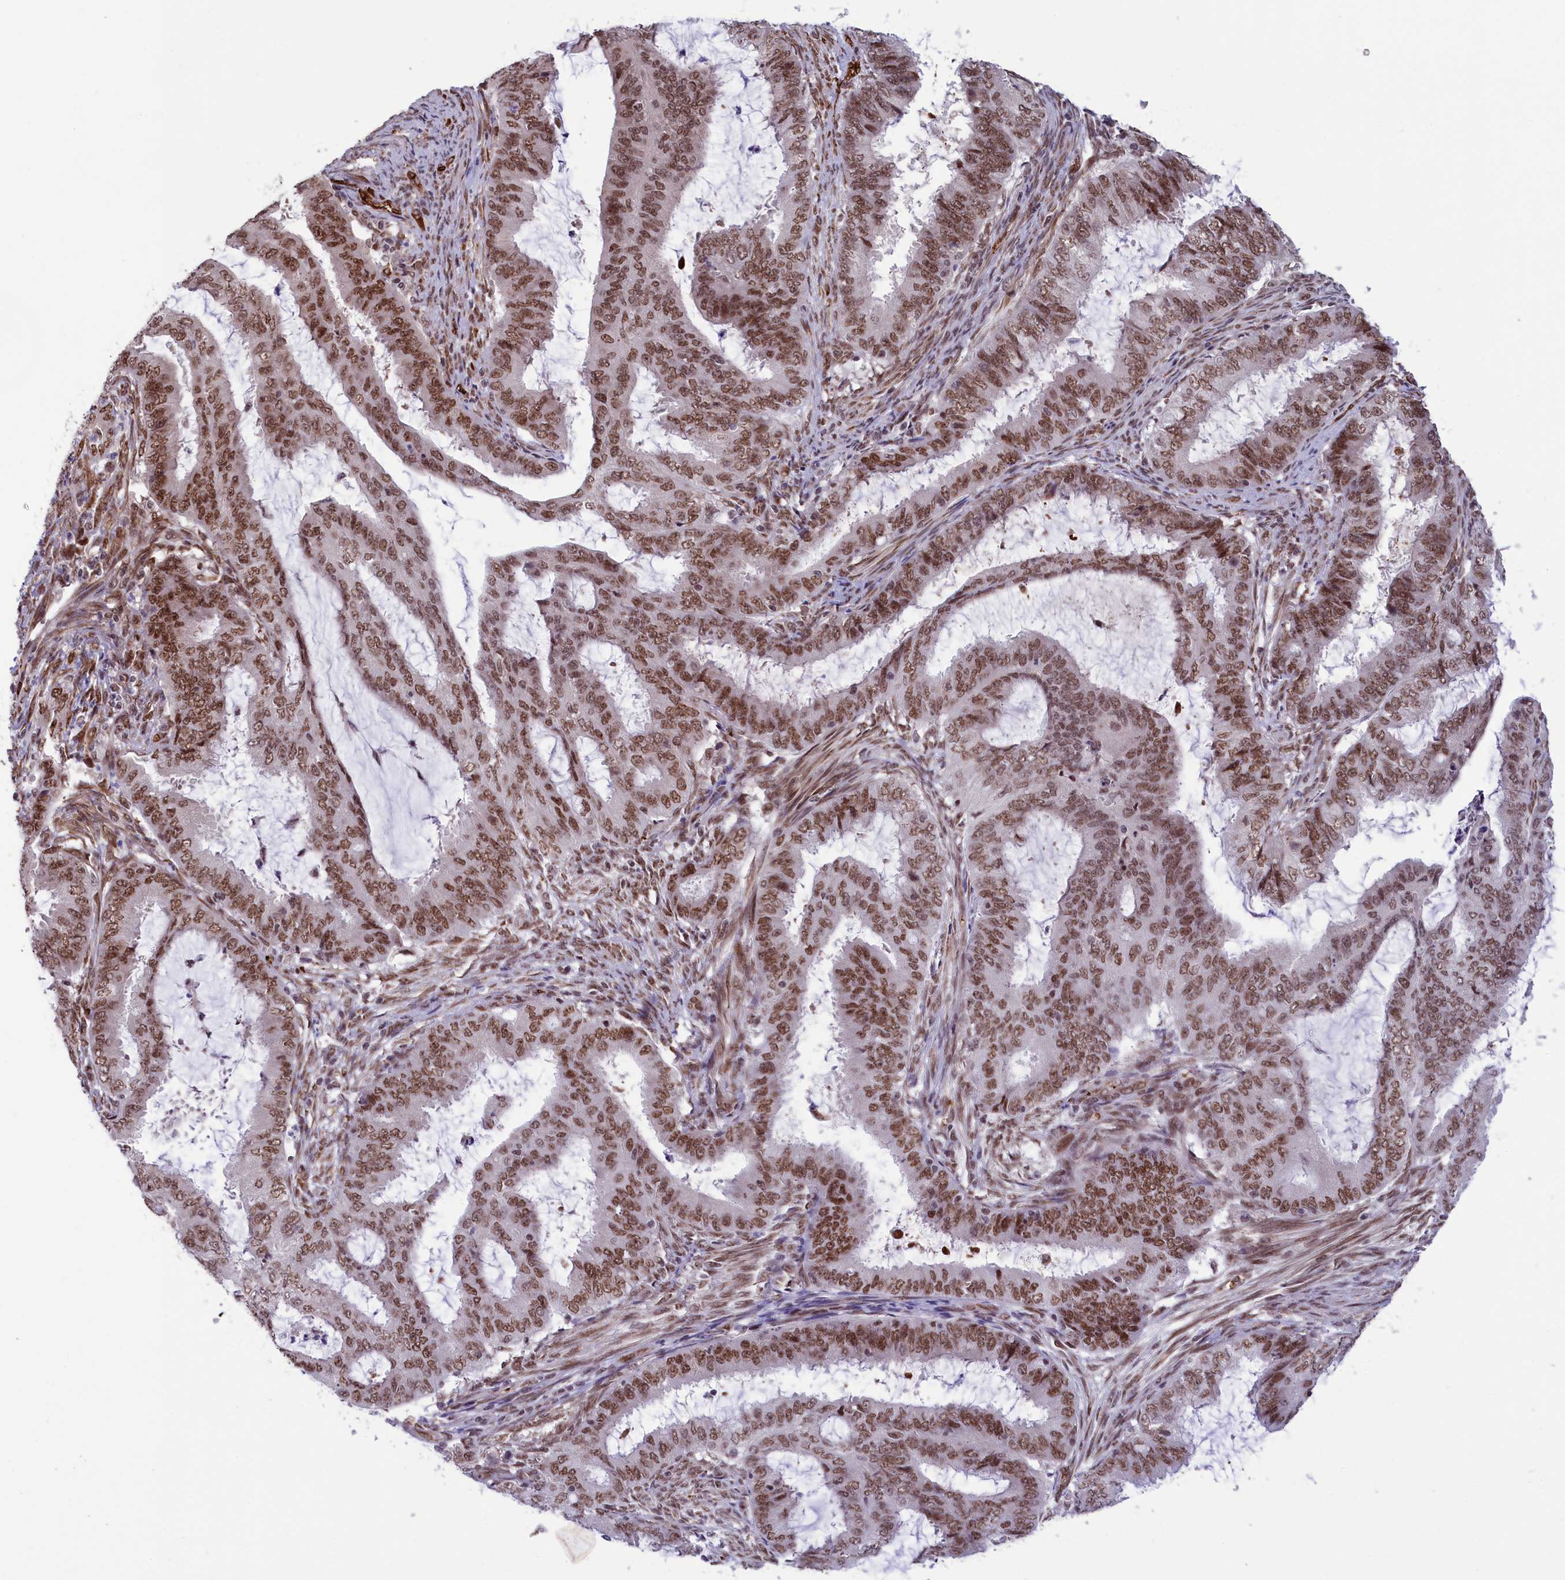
{"staining": {"intensity": "moderate", "quantity": ">75%", "location": "nuclear"}, "tissue": "endometrial cancer", "cell_type": "Tumor cells", "image_type": "cancer", "snomed": [{"axis": "morphology", "description": "Adenocarcinoma, NOS"}, {"axis": "topography", "description": "Endometrium"}], "caption": "This photomicrograph displays IHC staining of human endometrial adenocarcinoma, with medium moderate nuclear staining in approximately >75% of tumor cells.", "gene": "MPHOSPH8", "patient": {"sex": "female", "age": 51}}